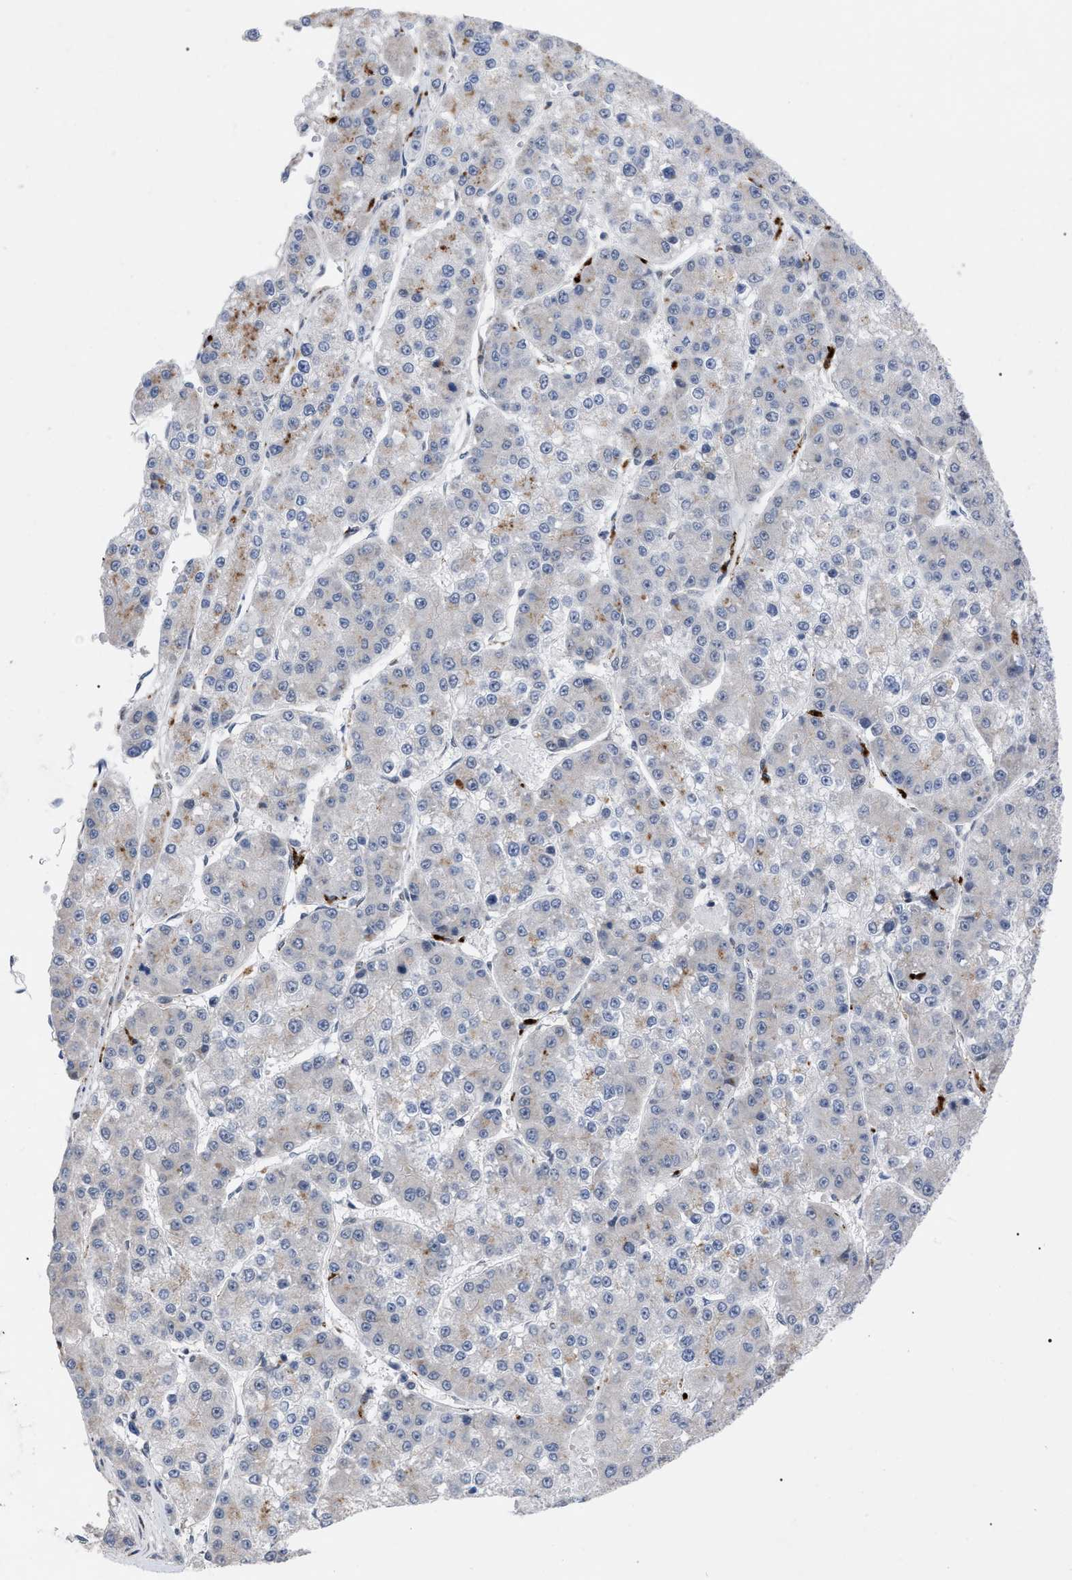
{"staining": {"intensity": "moderate", "quantity": "<25%", "location": "cytoplasmic/membranous"}, "tissue": "liver cancer", "cell_type": "Tumor cells", "image_type": "cancer", "snomed": [{"axis": "morphology", "description": "Carcinoma, Hepatocellular, NOS"}, {"axis": "topography", "description": "Liver"}], "caption": "There is low levels of moderate cytoplasmic/membranous staining in tumor cells of liver hepatocellular carcinoma, as demonstrated by immunohistochemical staining (brown color).", "gene": "UPF1", "patient": {"sex": "female", "age": 73}}